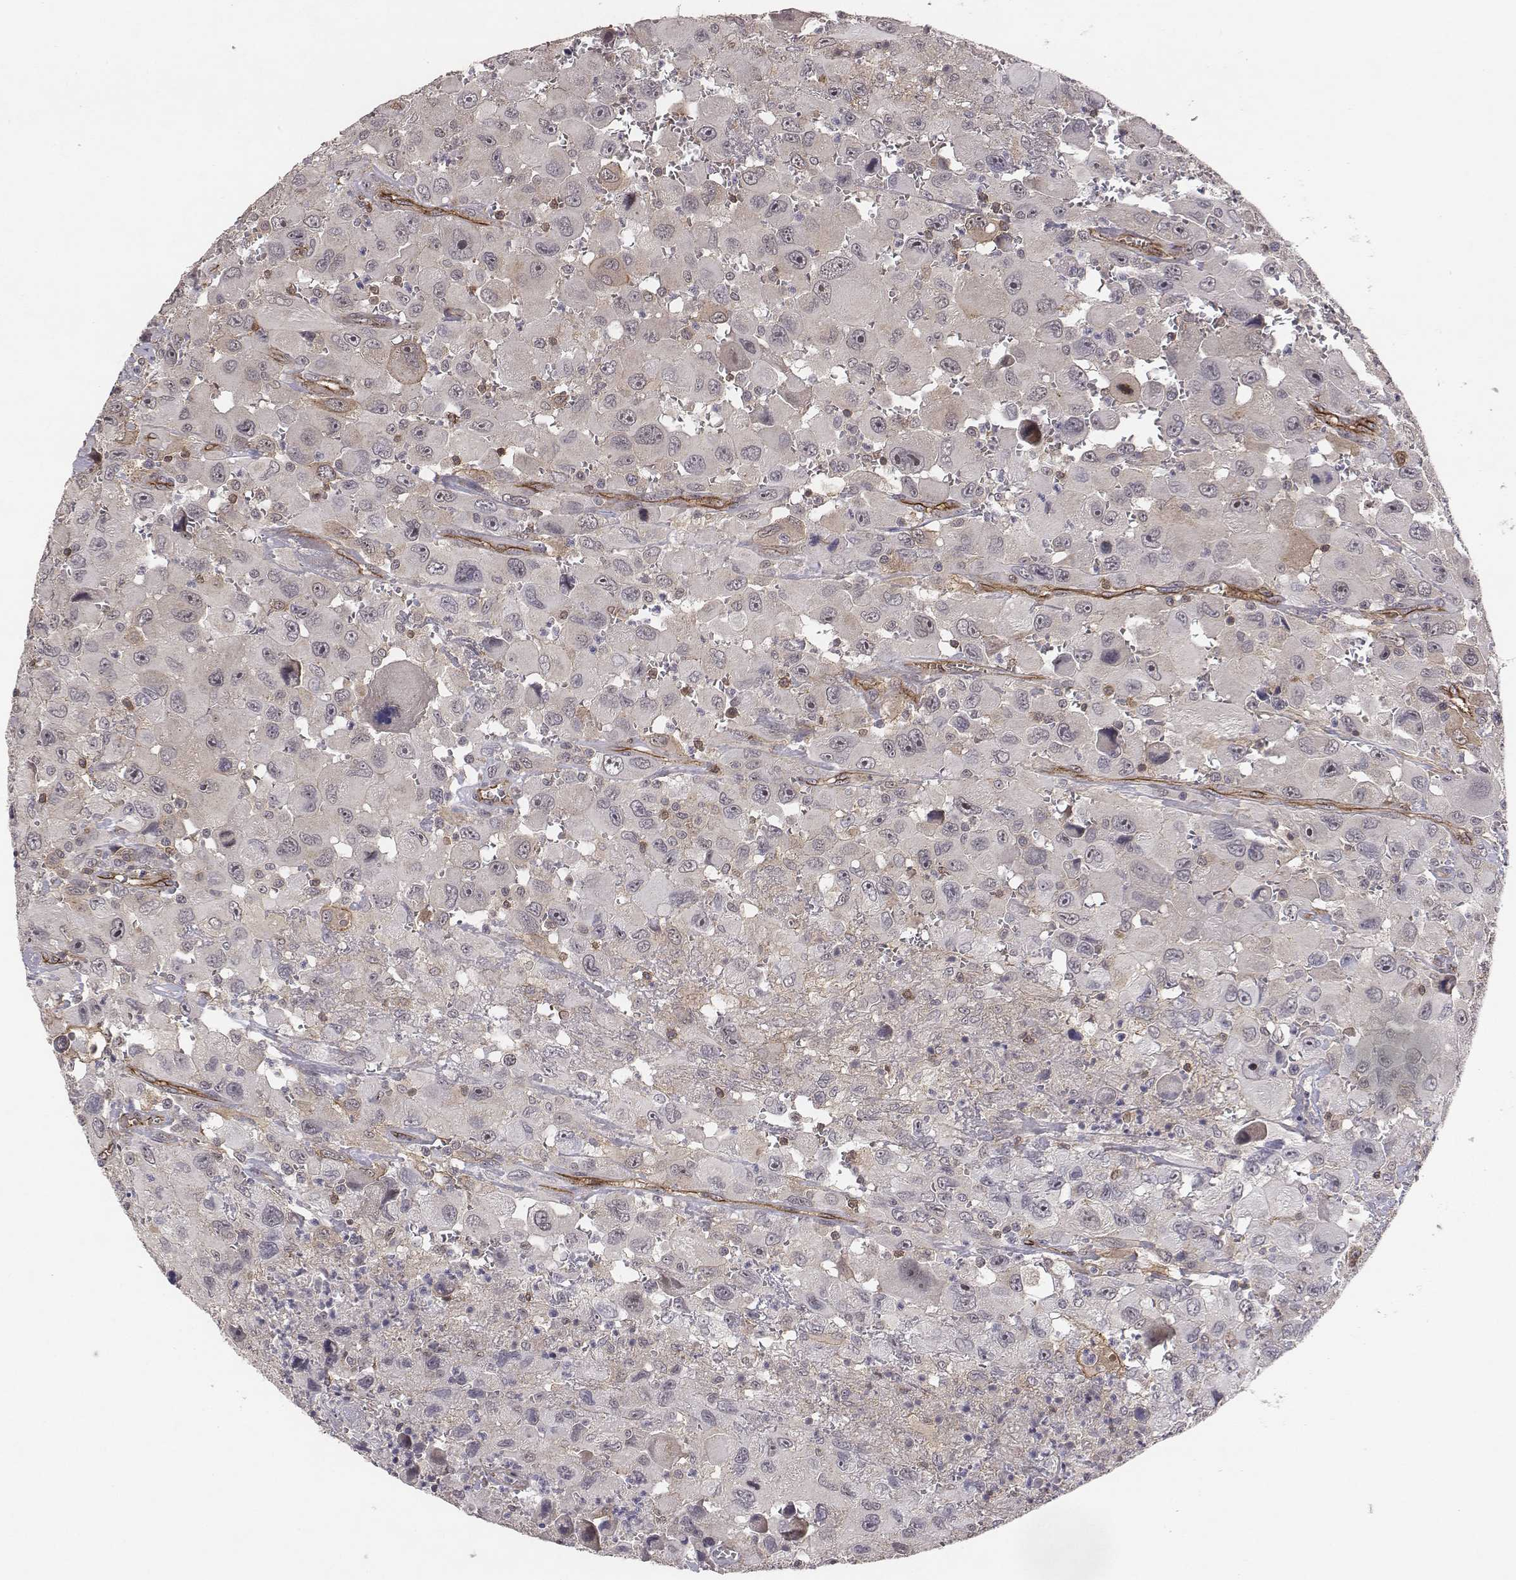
{"staining": {"intensity": "negative", "quantity": "none", "location": "none"}, "tissue": "head and neck cancer", "cell_type": "Tumor cells", "image_type": "cancer", "snomed": [{"axis": "morphology", "description": "Squamous cell carcinoma, NOS"}, {"axis": "morphology", "description": "Squamous cell carcinoma, metastatic, NOS"}, {"axis": "topography", "description": "Oral tissue"}, {"axis": "topography", "description": "Head-Neck"}], "caption": "High magnification brightfield microscopy of metastatic squamous cell carcinoma (head and neck) stained with DAB (brown) and counterstained with hematoxylin (blue): tumor cells show no significant expression.", "gene": "PTPRG", "patient": {"sex": "female", "age": 85}}